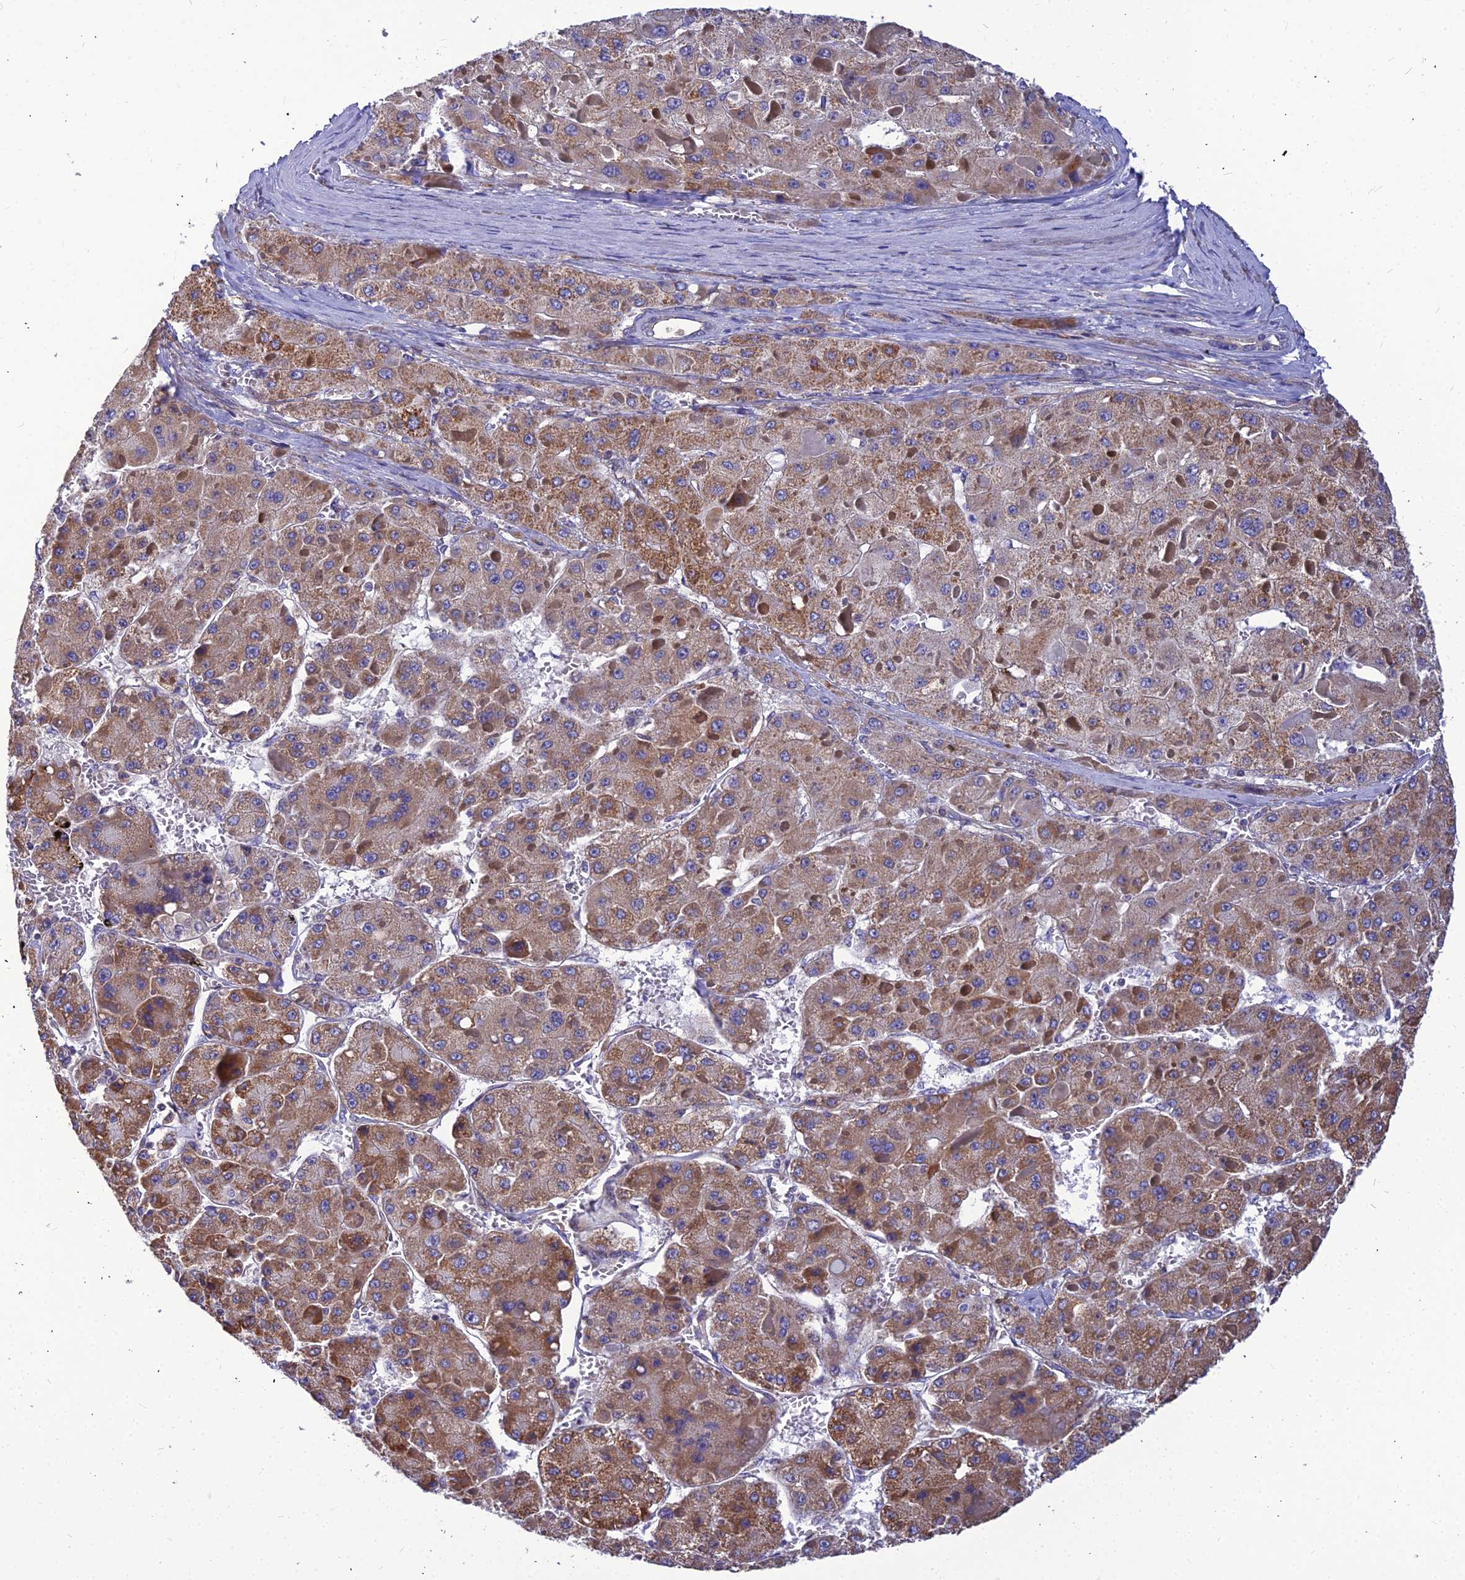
{"staining": {"intensity": "moderate", "quantity": "25%-75%", "location": "cytoplasmic/membranous"}, "tissue": "liver cancer", "cell_type": "Tumor cells", "image_type": "cancer", "snomed": [{"axis": "morphology", "description": "Carcinoma, Hepatocellular, NOS"}, {"axis": "topography", "description": "Liver"}], "caption": "The micrograph displays a brown stain indicating the presence of a protein in the cytoplasmic/membranous of tumor cells in liver cancer (hepatocellular carcinoma). Immunohistochemistry (ihc) stains the protein in brown and the nuclei are stained blue.", "gene": "ASPHD1", "patient": {"sex": "female", "age": 73}}